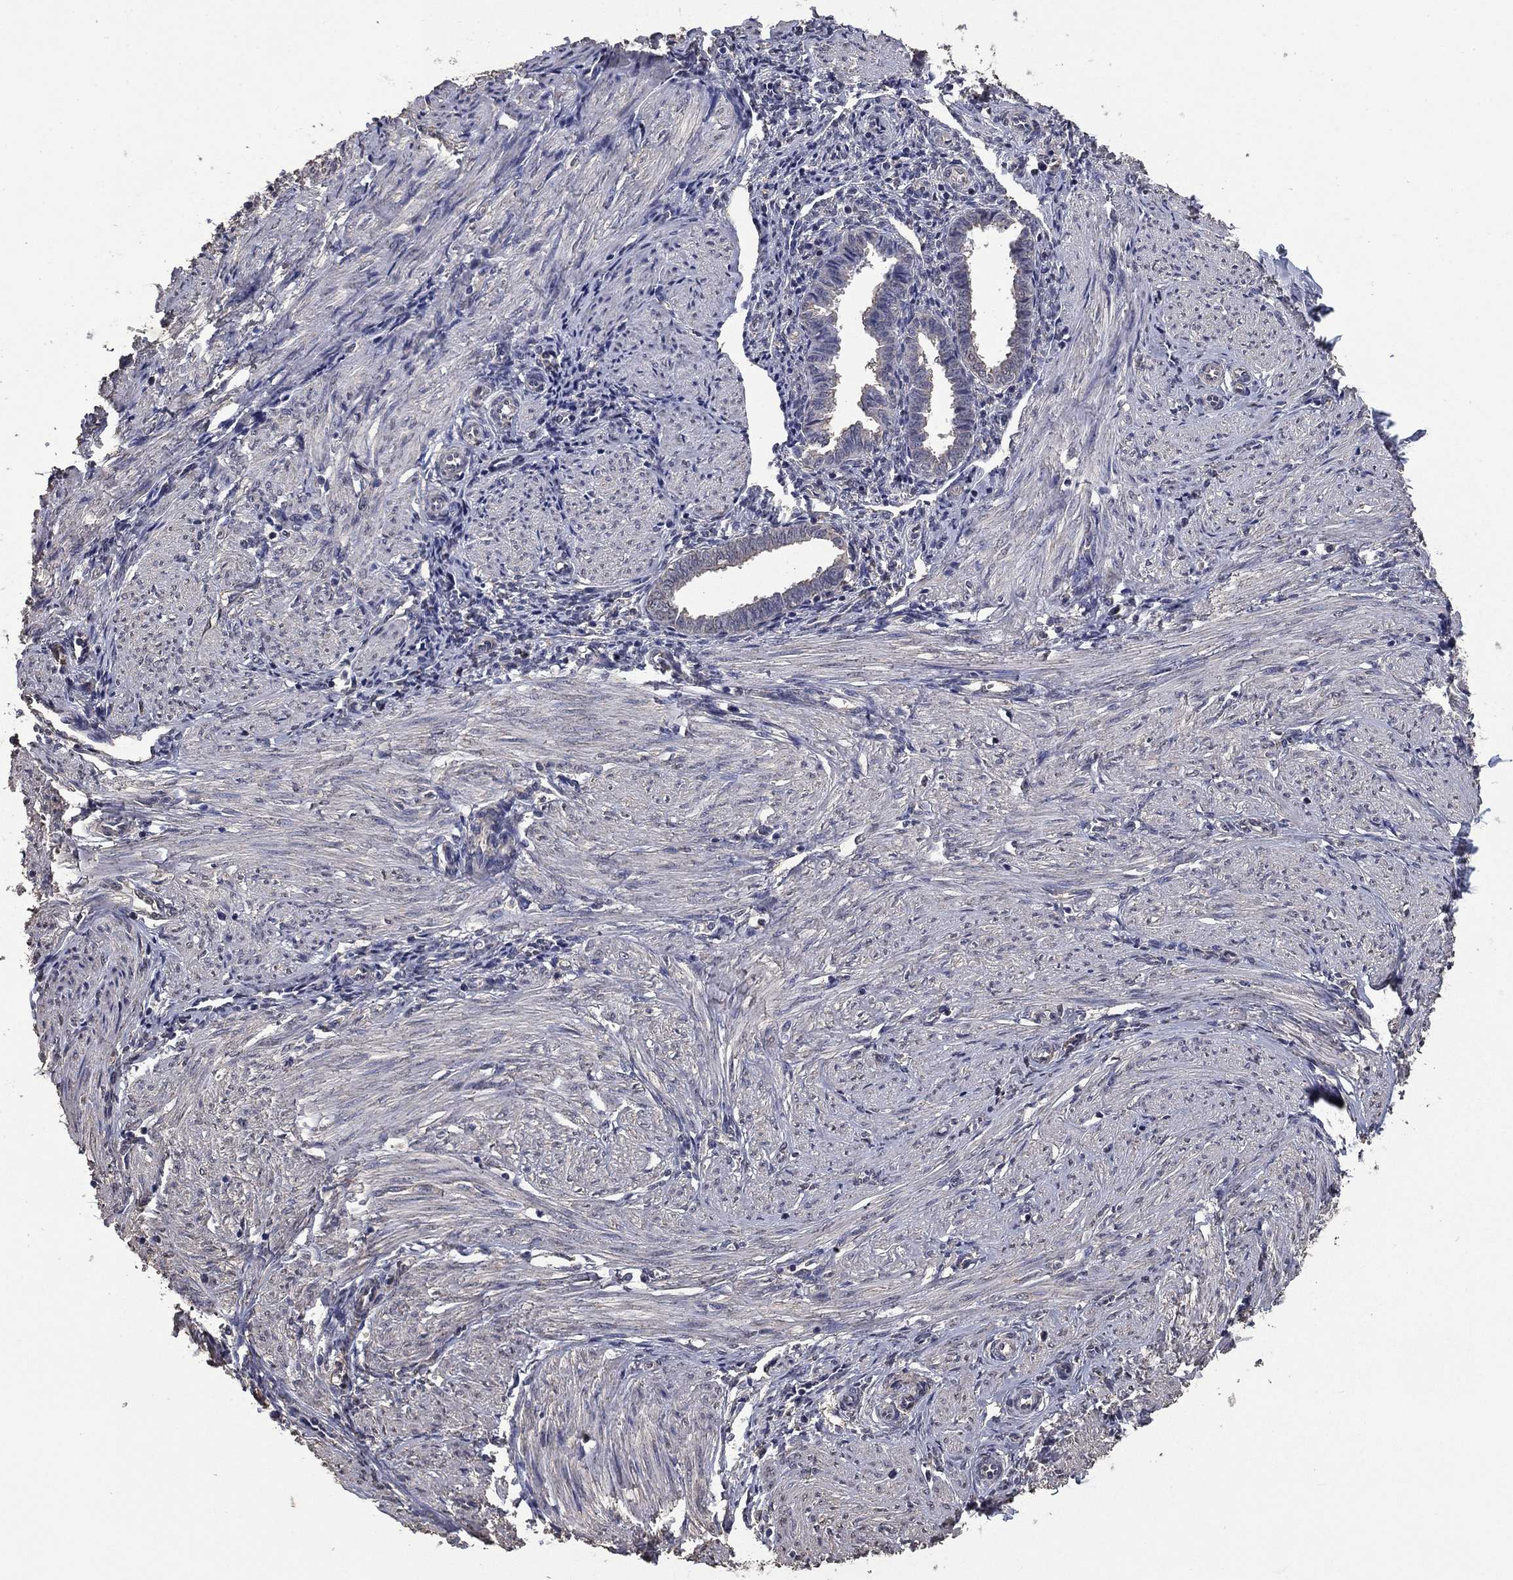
{"staining": {"intensity": "negative", "quantity": "none", "location": "none"}, "tissue": "endometrium", "cell_type": "Cells in endometrial stroma", "image_type": "normal", "snomed": [{"axis": "morphology", "description": "Normal tissue, NOS"}, {"axis": "topography", "description": "Endometrium"}], "caption": "An IHC image of benign endometrium is shown. There is no staining in cells in endometrial stroma of endometrium. The staining was performed using DAB (3,3'-diaminobenzidine) to visualize the protein expression in brown, while the nuclei were stained in blue with hematoxylin (Magnification: 20x).", "gene": "MFAP3L", "patient": {"sex": "female", "age": 37}}